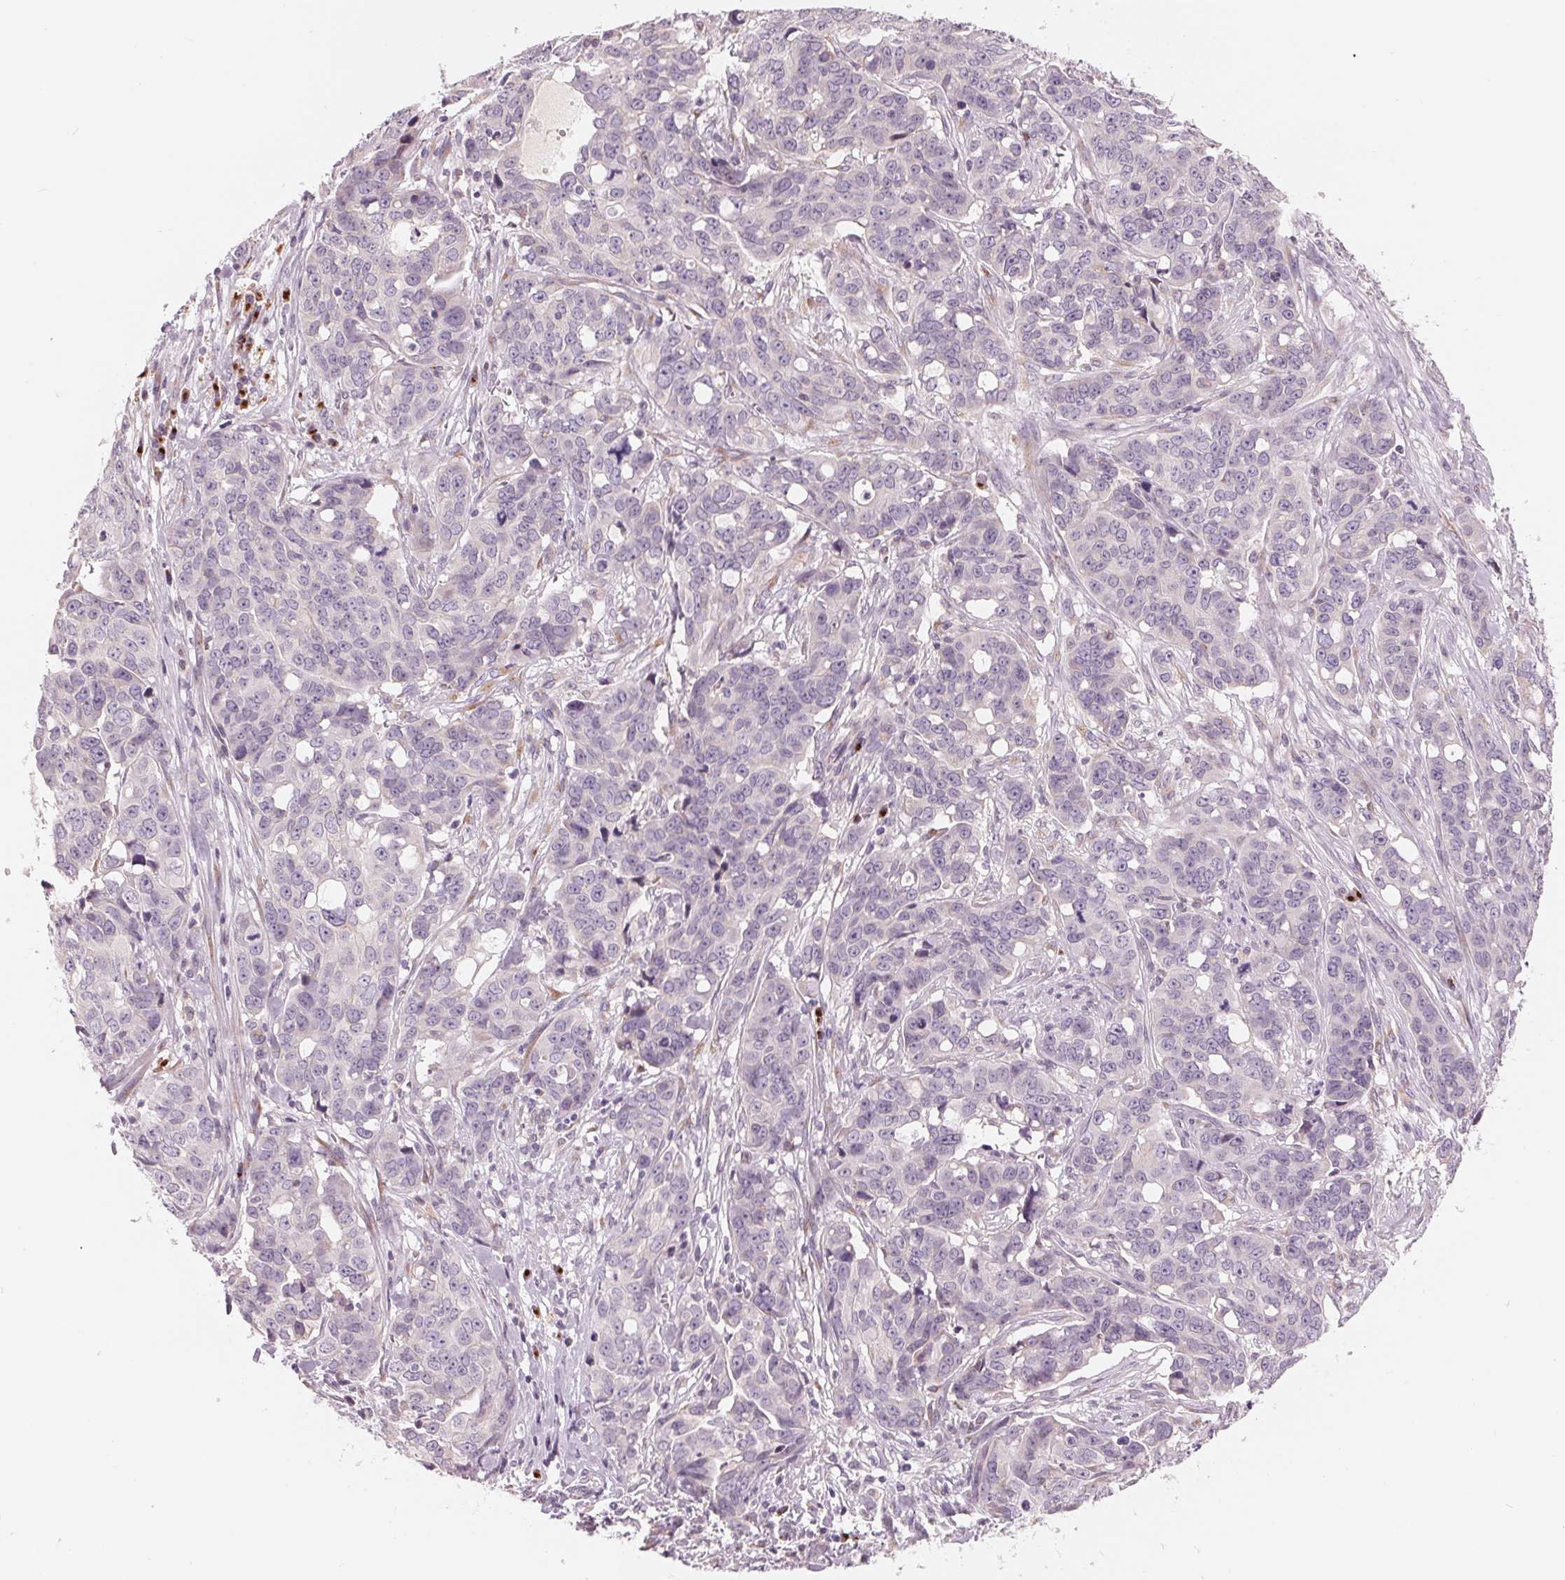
{"staining": {"intensity": "negative", "quantity": "none", "location": "none"}, "tissue": "ovarian cancer", "cell_type": "Tumor cells", "image_type": "cancer", "snomed": [{"axis": "morphology", "description": "Carcinoma, endometroid"}, {"axis": "topography", "description": "Ovary"}], "caption": "This is a histopathology image of immunohistochemistry (IHC) staining of ovarian cancer (endometroid carcinoma), which shows no expression in tumor cells.", "gene": "IL9R", "patient": {"sex": "female", "age": 78}}